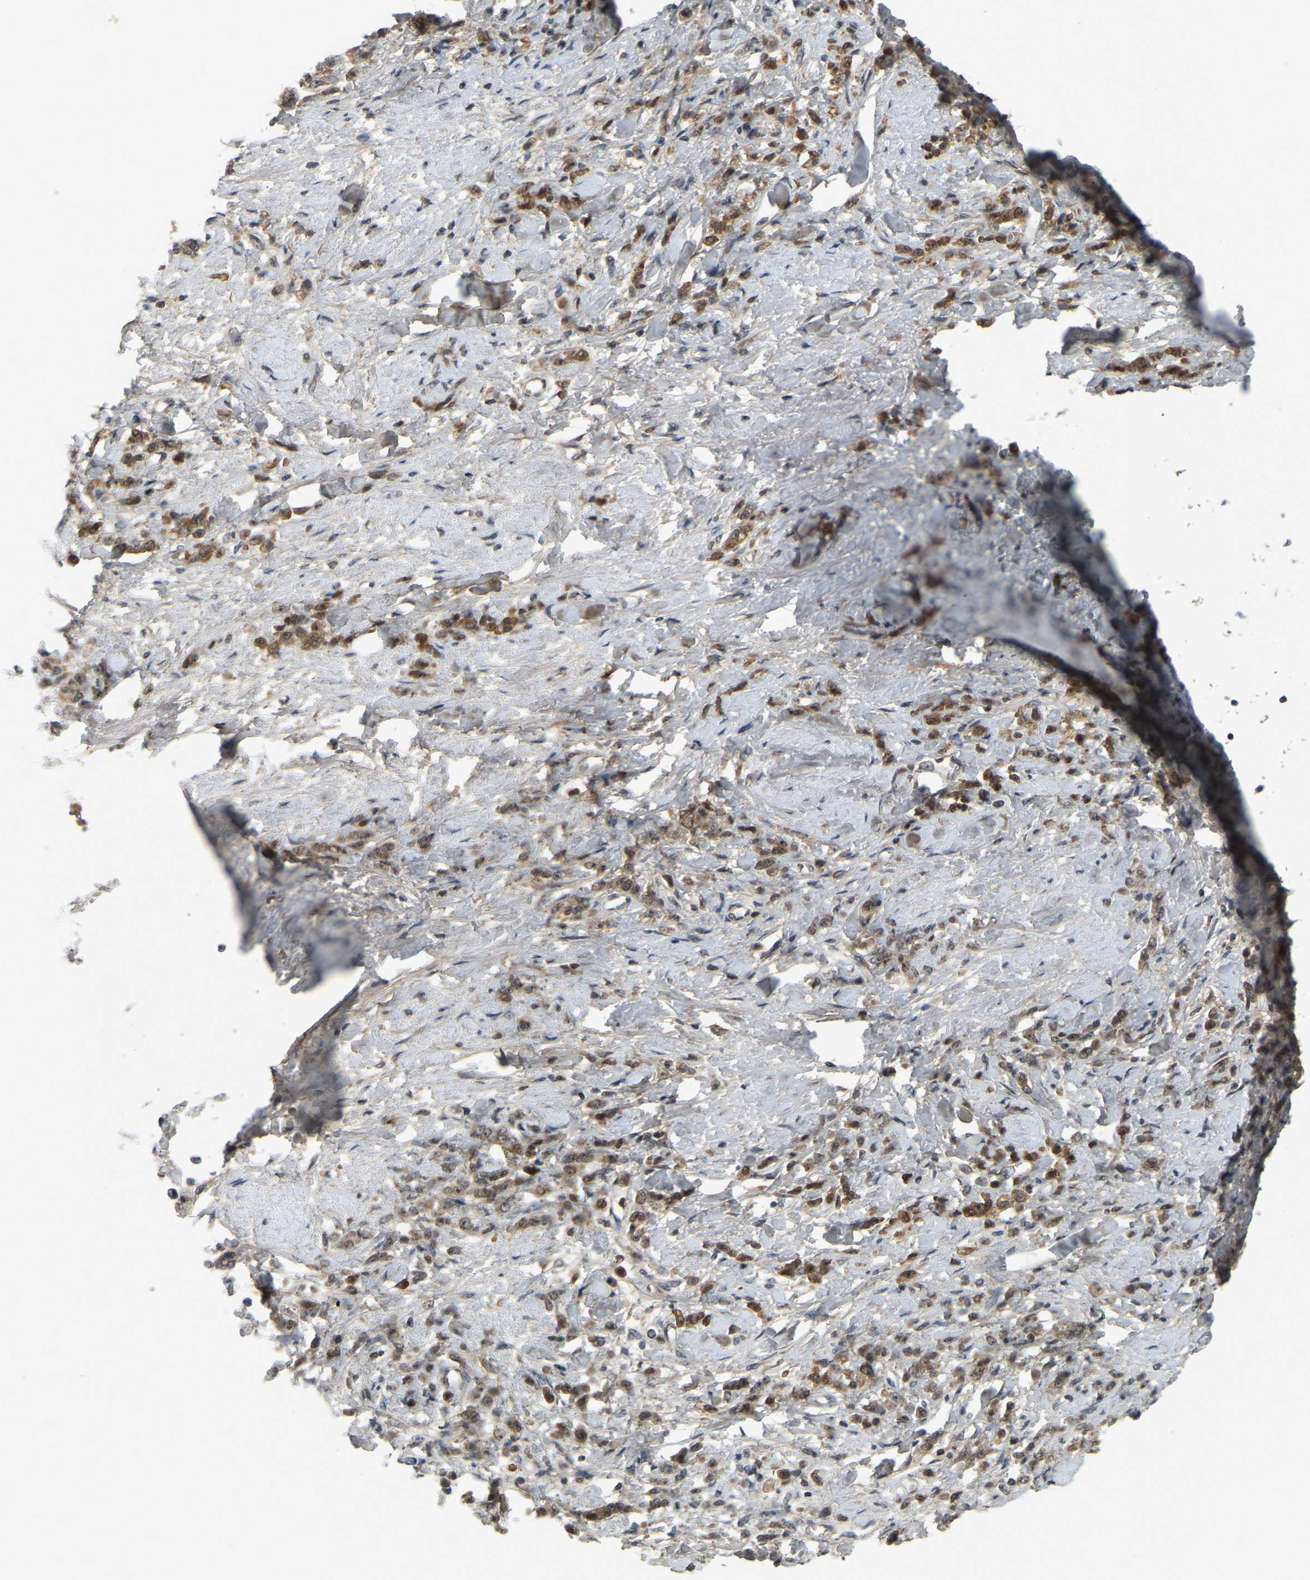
{"staining": {"intensity": "moderate", "quantity": ">75%", "location": "cytoplasmic/membranous,nuclear"}, "tissue": "stomach cancer", "cell_type": "Tumor cells", "image_type": "cancer", "snomed": [{"axis": "morphology", "description": "Normal tissue, NOS"}, {"axis": "morphology", "description": "Adenocarcinoma, NOS"}, {"axis": "topography", "description": "Stomach"}], "caption": "DAB (3,3'-diaminobenzidine) immunohistochemical staining of stomach cancer displays moderate cytoplasmic/membranous and nuclear protein staining in about >75% of tumor cells.", "gene": "BRF2", "patient": {"sex": "male", "age": 82}}